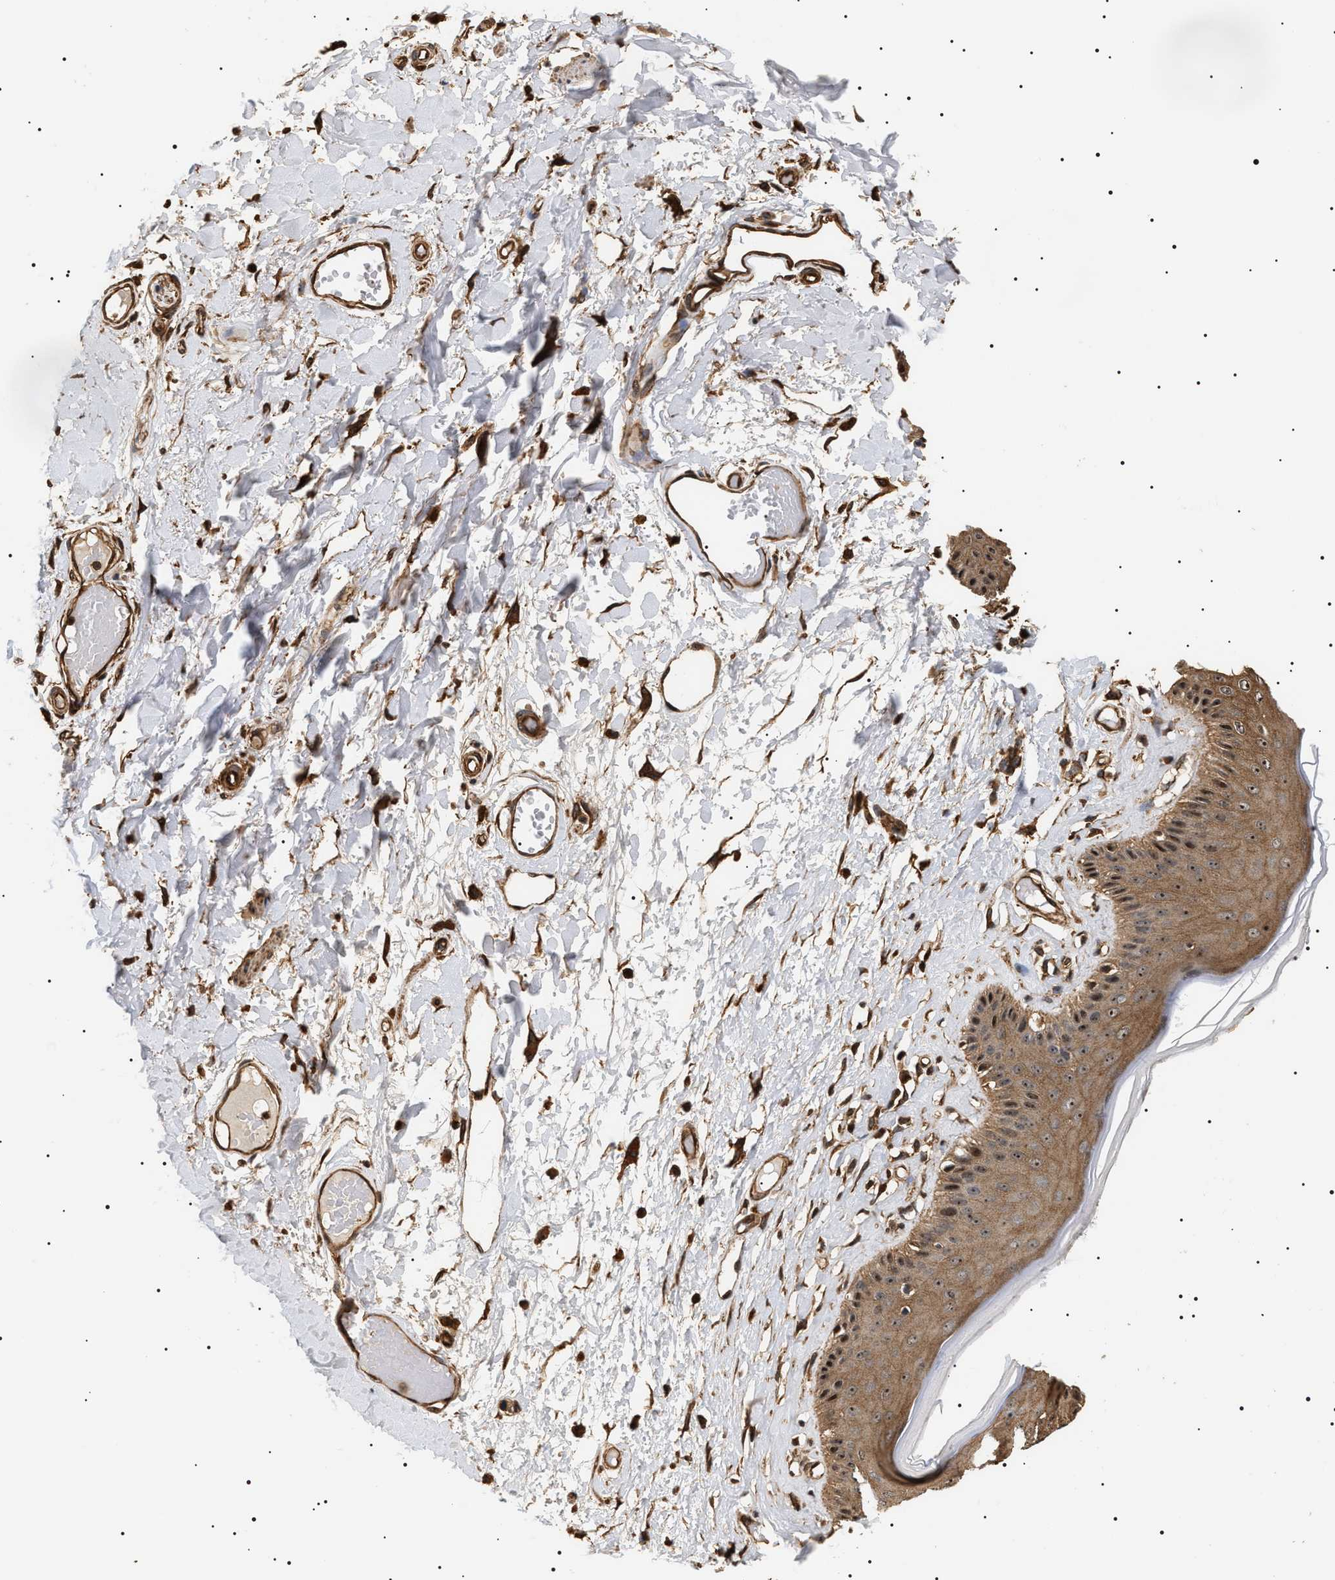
{"staining": {"intensity": "moderate", "quantity": ">75%", "location": "cytoplasmic/membranous,nuclear"}, "tissue": "skin", "cell_type": "Epidermal cells", "image_type": "normal", "snomed": [{"axis": "morphology", "description": "Normal tissue, NOS"}, {"axis": "topography", "description": "Vulva"}], "caption": "A brown stain shows moderate cytoplasmic/membranous,nuclear expression of a protein in epidermal cells of normal skin. Nuclei are stained in blue.", "gene": "SH3GLB2", "patient": {"sex": "female", "age": 73}}